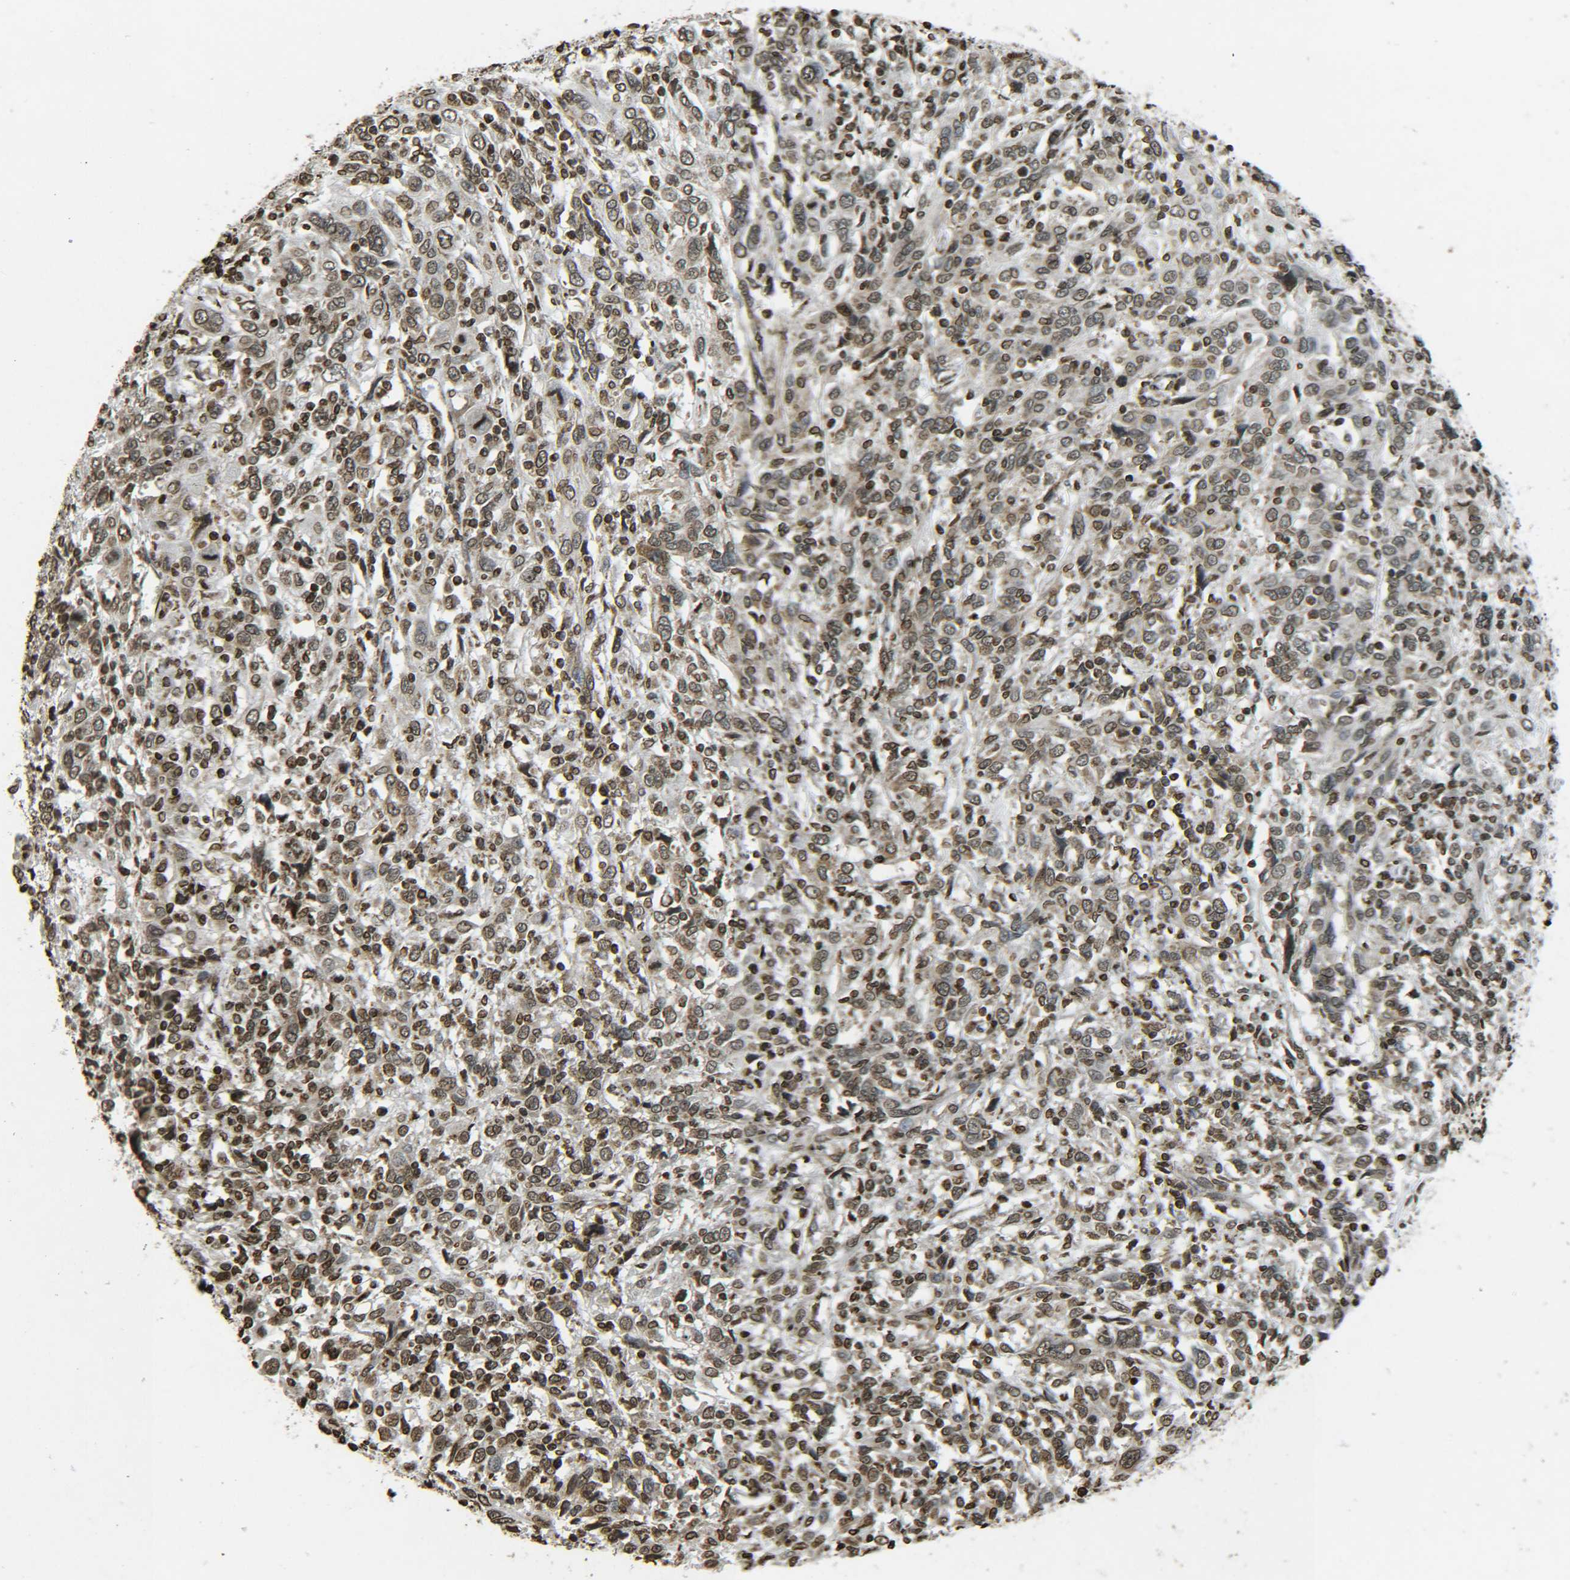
{"staining": {"intensity": "moderate", "quantity": ">75%", "location": "cytoplasmic/membranous,nuclear"}, "tissue": "cervical cancer", "cell_type": "Tumor cells", "image_type": "cancer", "snomed": [{"axis": "morphology", "description": "Squamous cell carcinoma, NOS"}, {"axis": "topography", "description": "Cervix"}], "caption": "Cervical cancer (squamous cell carcinoma) tissue demonstrates moderate cytoplasmic/membranous and nuclear positivity in about >75% of tumor cells, visualized by immunohistochemistry. Nuclei are stained in blue.", "gene": "NEUROG2", "patient": {"sex": "female", "age": 46}}